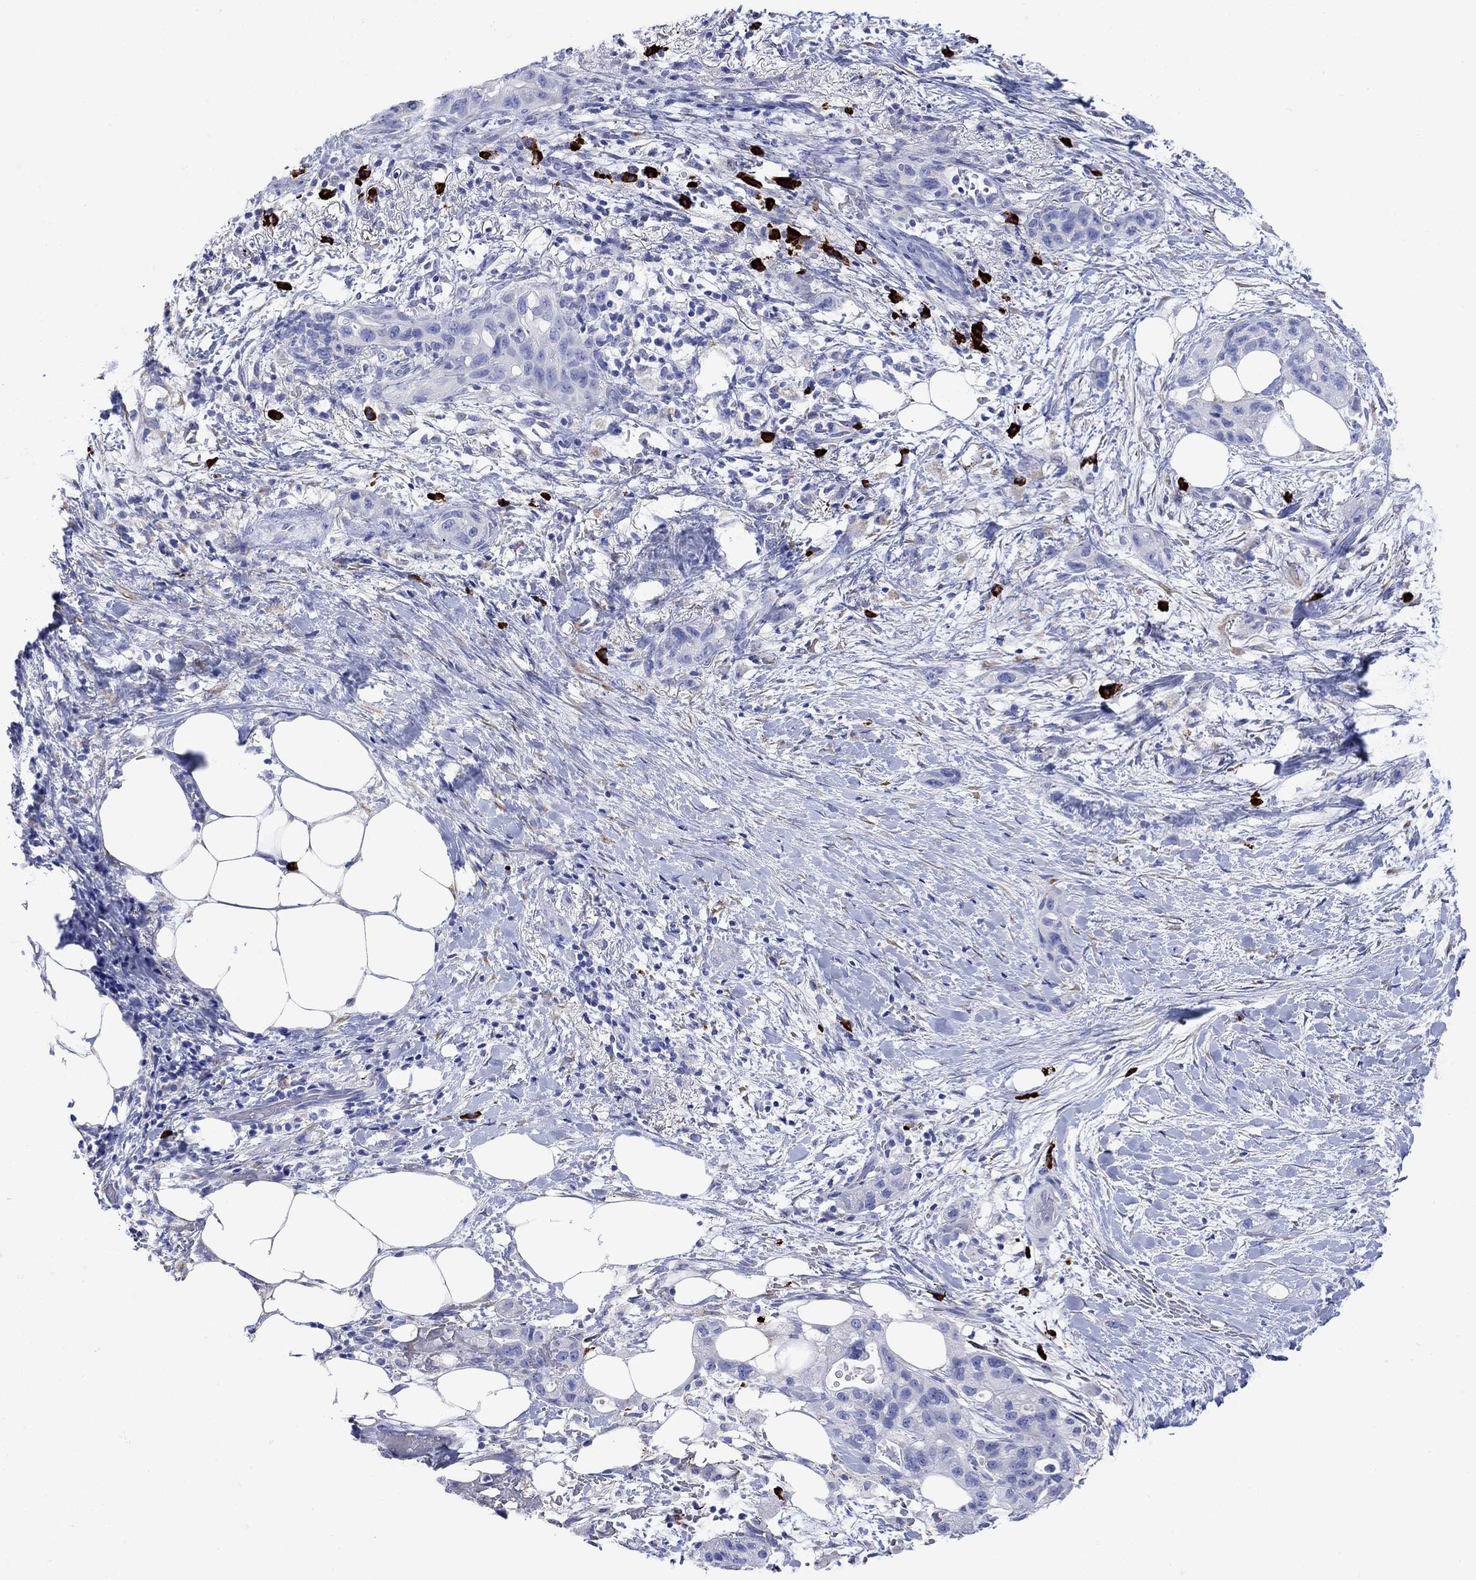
{"staining": {"intensity": "negative", "quantity": "none", "location": "none"}, "tissue": "pancreatic cancer", "cell_type": "Tumor cells", "image_type": "cancer", "snomed": [{"axis": "morphology", "description": "Adenocarcinoma, NOS"}, {"axis": "topography", "description": "Pancreas"}], "caption": "Protein analysis of pancreatic cancer exhibits no significant expression in tumor cells.", "gene": "P2RY6", "patient": {"sex": "female", "age": 72}}